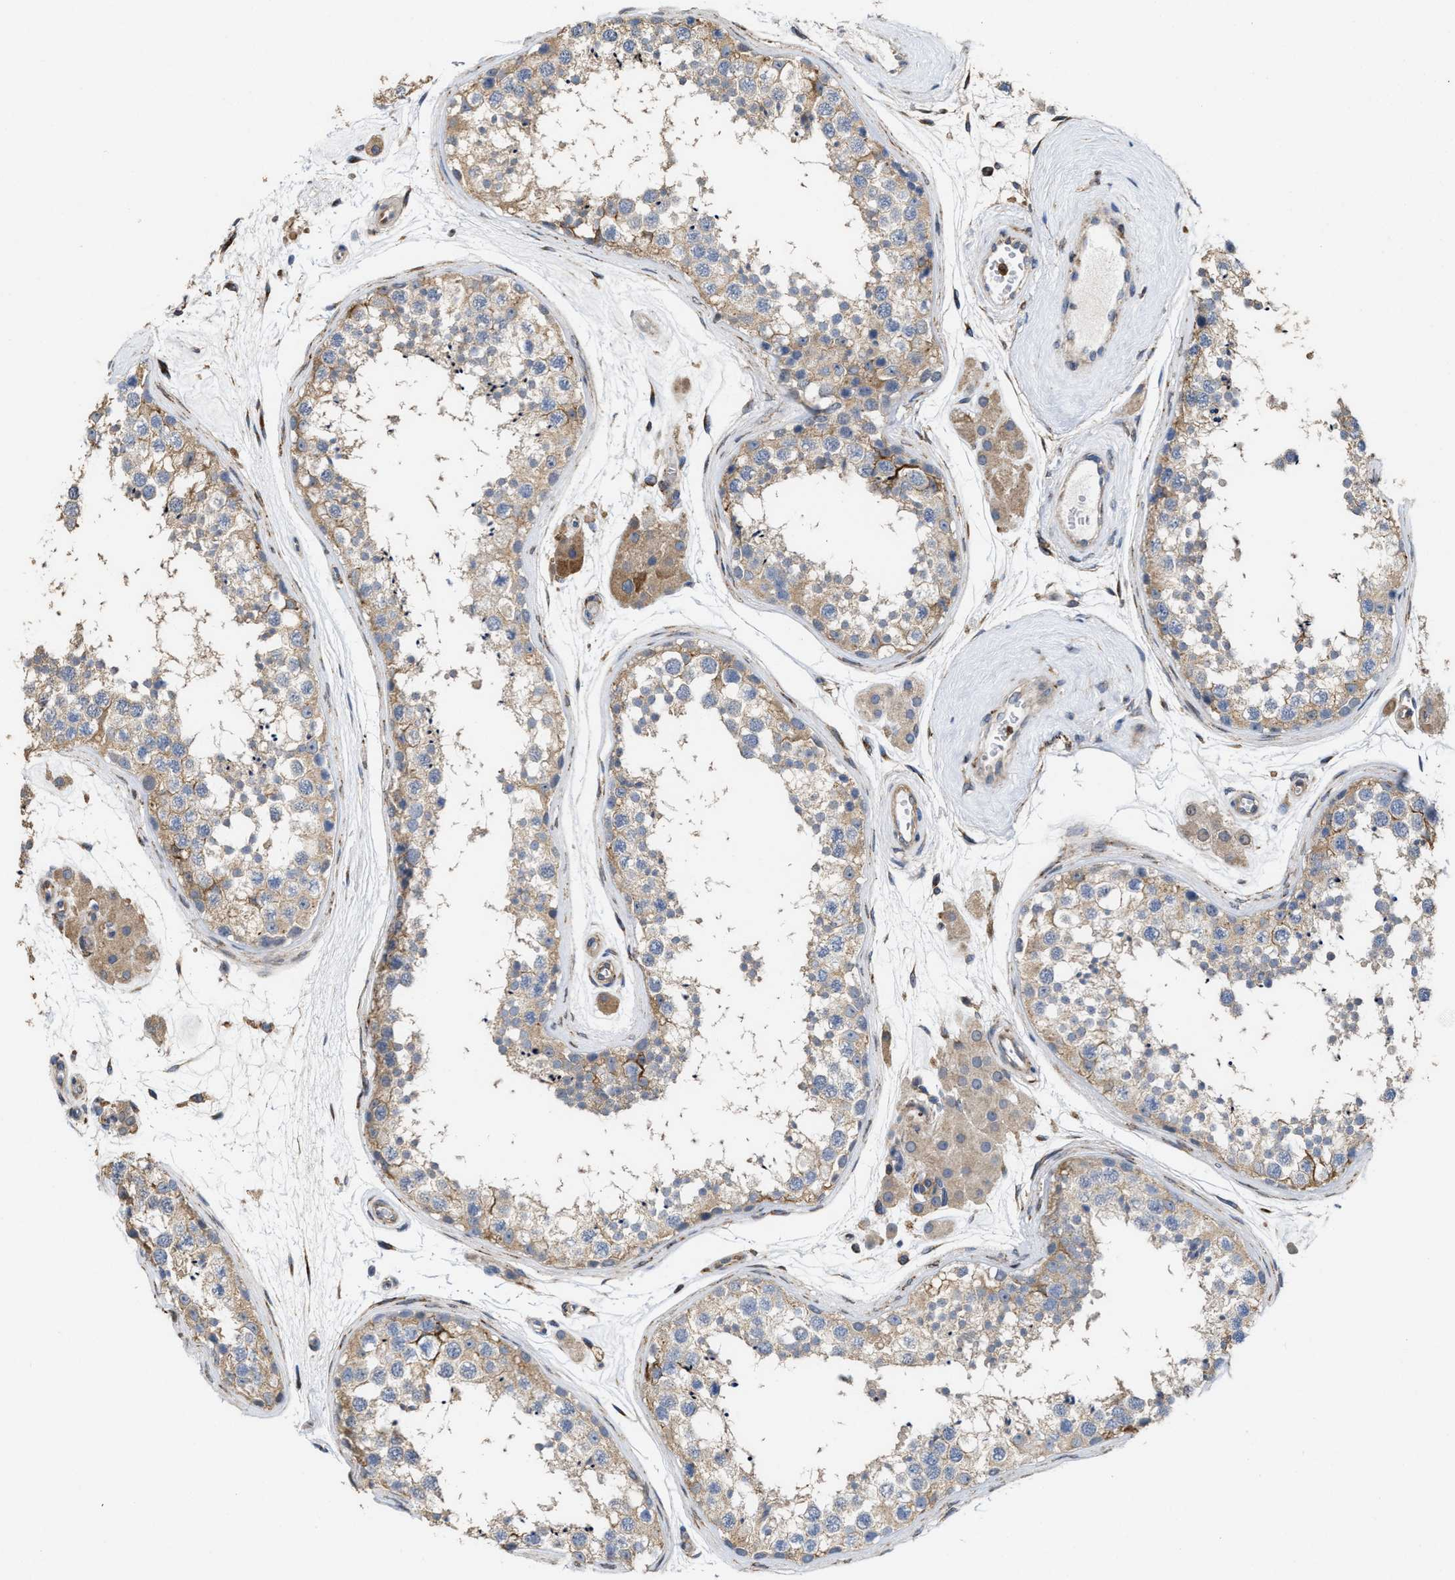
{"staining": {"intensity": "weak", "quantity": ">75%", "location": "cytoplasmic/membranous"}, "tissue": "testis", "cell_type": "Cells in seminiferous ducts", "image_type": "normal", "snomed": [{"axis": "morphology", "description": "Normal tissue, NOS"}, {"axis": "topography", "description": "Testis"}], "caption": "This histopathology image demonstrates immunohistochemistry staining of normal human testis, with low weak cytoplasmic/membranous expression in approximately >75% of cells in seminiferous ducts.", "gene": "FGD3", "patient": {"sex": "male", "age": 56}}